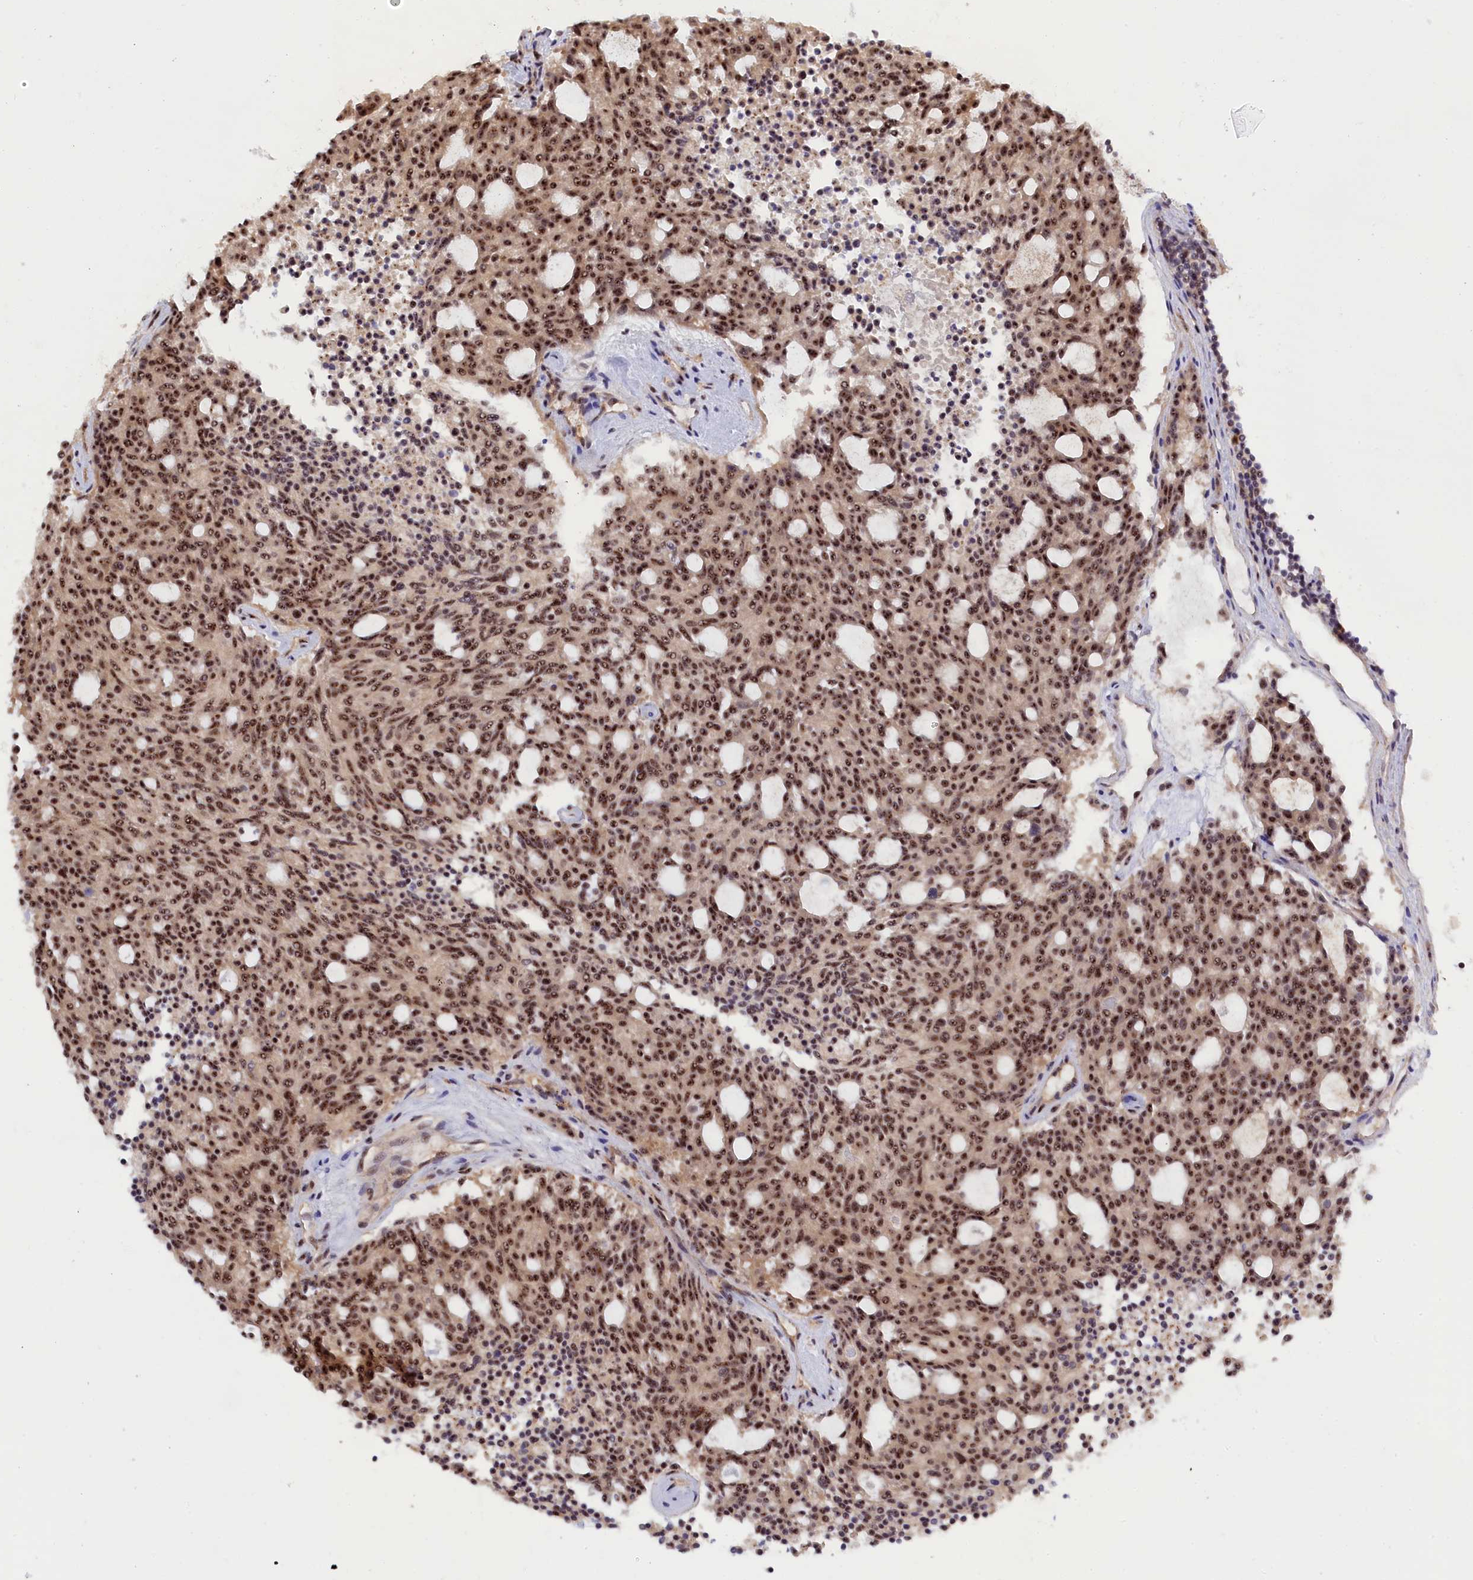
{"staining": {"intensity": "moderate", "quantity": ">75%", "location": "nuclear"}, "tissue": "carcinoid", "cell_type": "Tumor cells", "image_type": "cancer", "snomed": [{"axis": "morphology", "description": "Carcinoid, malignant, NOS"}, {"axis": "topography", "description": "Pancreas"}], "caption": "Carcinoid stained for a protein reveals moderate nuclear positivity in tumor cells.", "gene": "TAB1", "patient": {"sex": "female", "age": 54}}